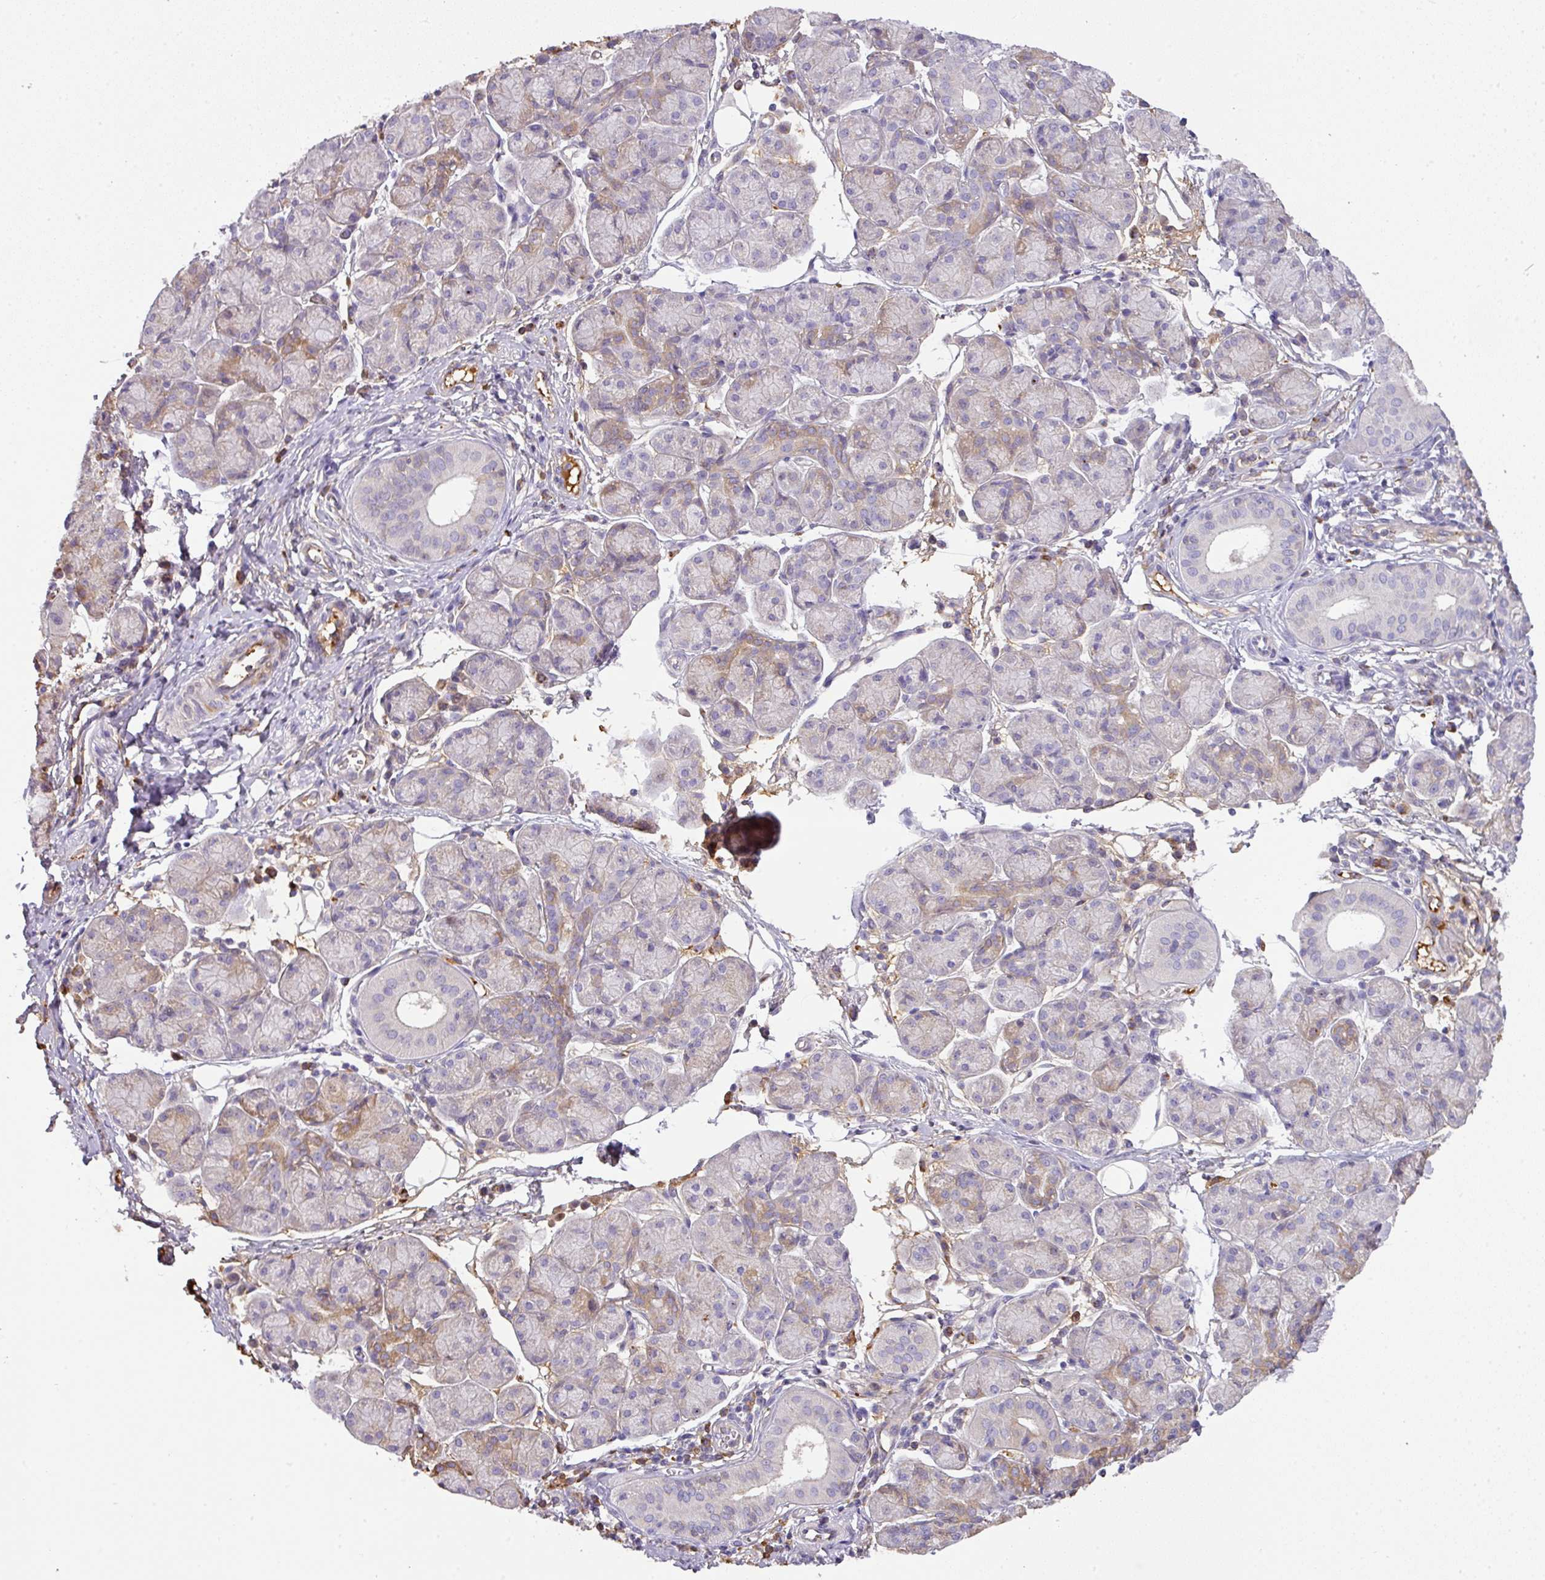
{"staining": {"intensity": "weak", "quantity": "25%-75%", "location": "cytoplasmic/membranous"}, "tissue": "salivary gland", "cell_type": "Glandular cells", "image_type": "normal", "snomed": [{"axis": "morphology", "description": "Normal tissue, NOS"}, {"axis": "morphology", "description": "Inflammation, NOS"}, {"axis": "topography", "description": "Lymph node"}, {"axis": "topography", "description": "Salivary gland"}], "caption": "High-power microscopy captured an IHC photomicrograph of unremarkable salivary gland, revealing weak cytoplasmic/membranous staining in approximately 25%-75% of glandular cells.", "gene": "CCZ1B", "patient": {"sex": "male", "age": 3}}